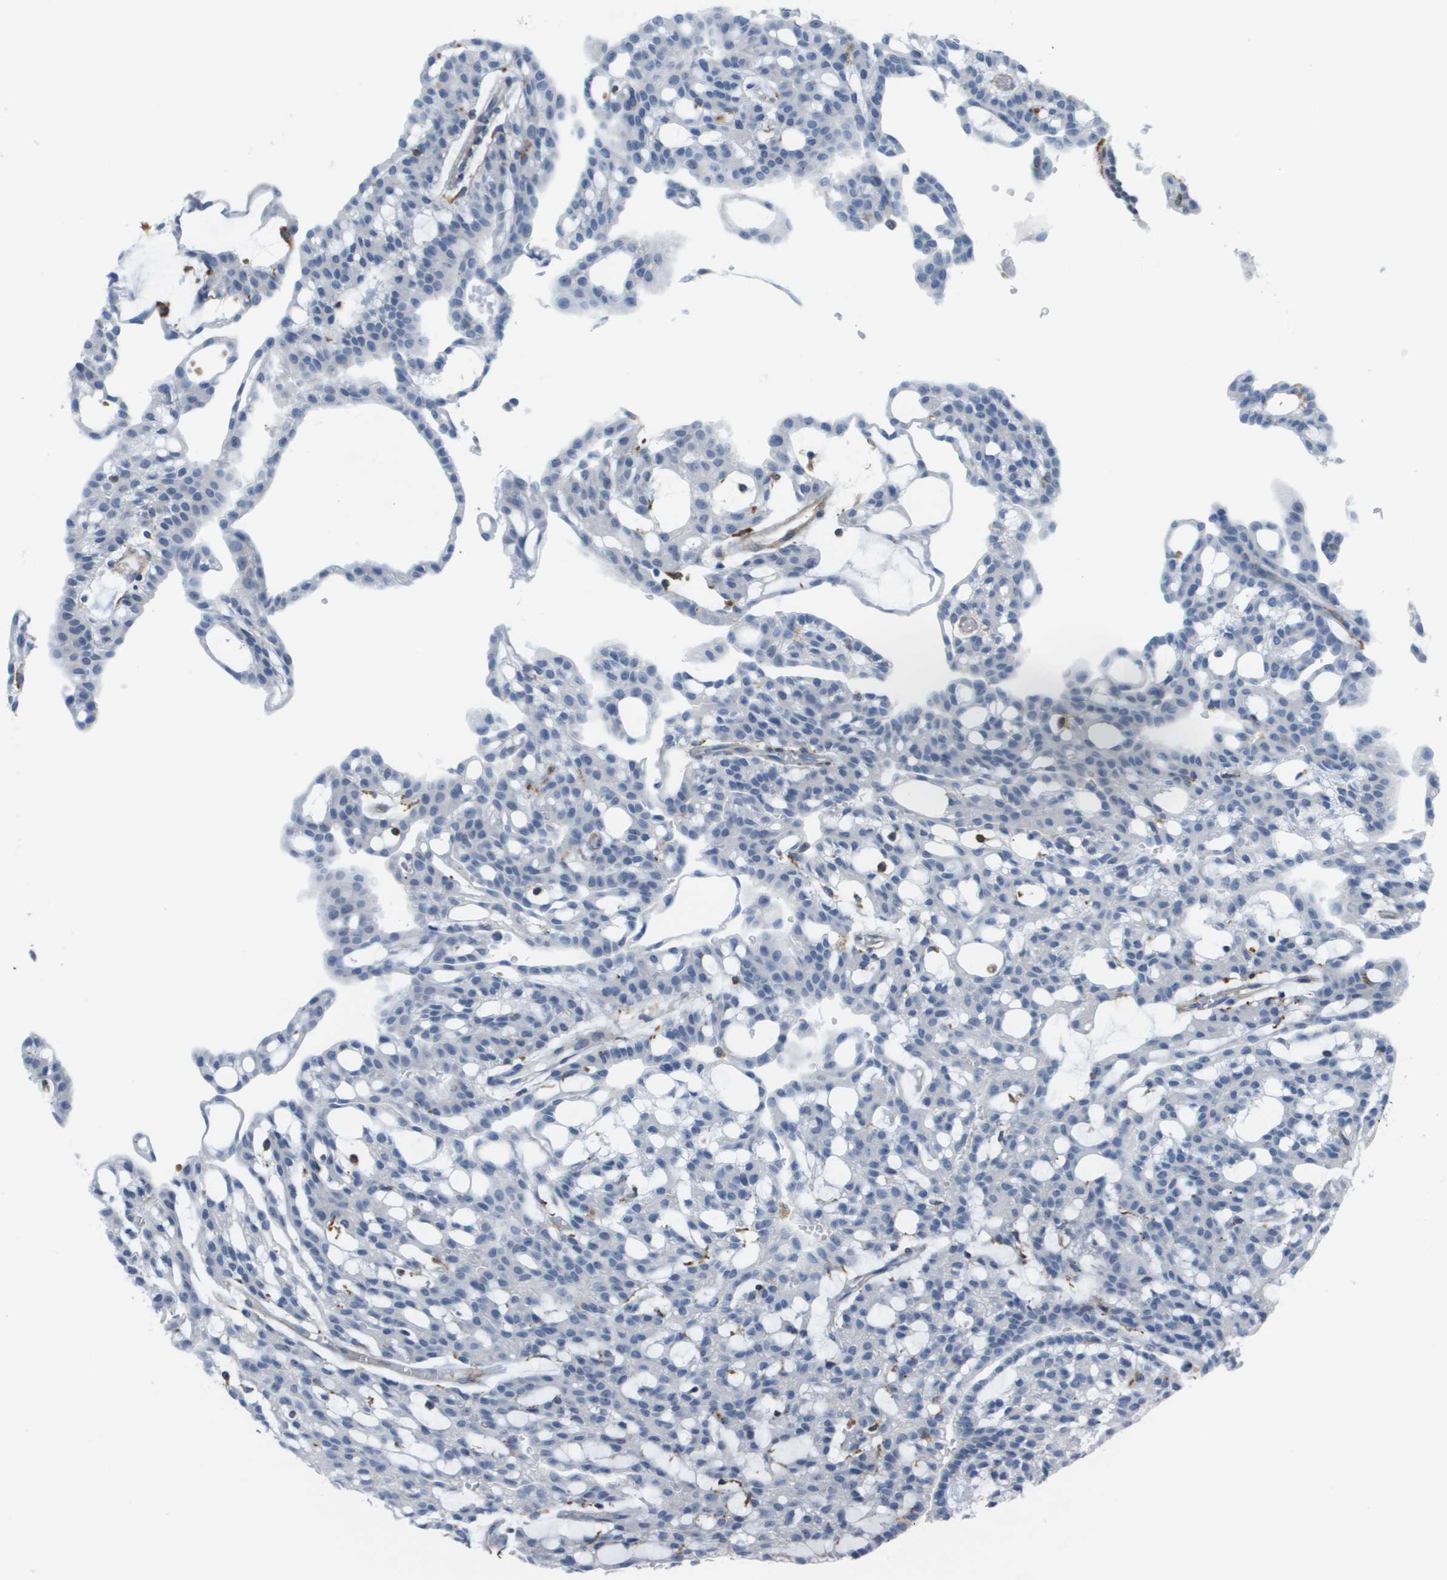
{"staining": {"intensity": "negative", "quantity": "none", "location": "none"}, "tissue": "renal cancer", "cell_type": "Tumor cells", "image_type": "cancer", "snomed": [{"axis": "morphology", "description": "Adenocarcinoma, NOS"}, {"axis": "topography", "description": "Kidney"}], "caption": "High power microscopy micrograph of an immunohistochemistry (IHC) histopathology image of renal adenocarcinoma, revealing no significant positivity in tumor cells.", "gene": "ZBTB43", "patient": {"sex": "male", "age": 63}}